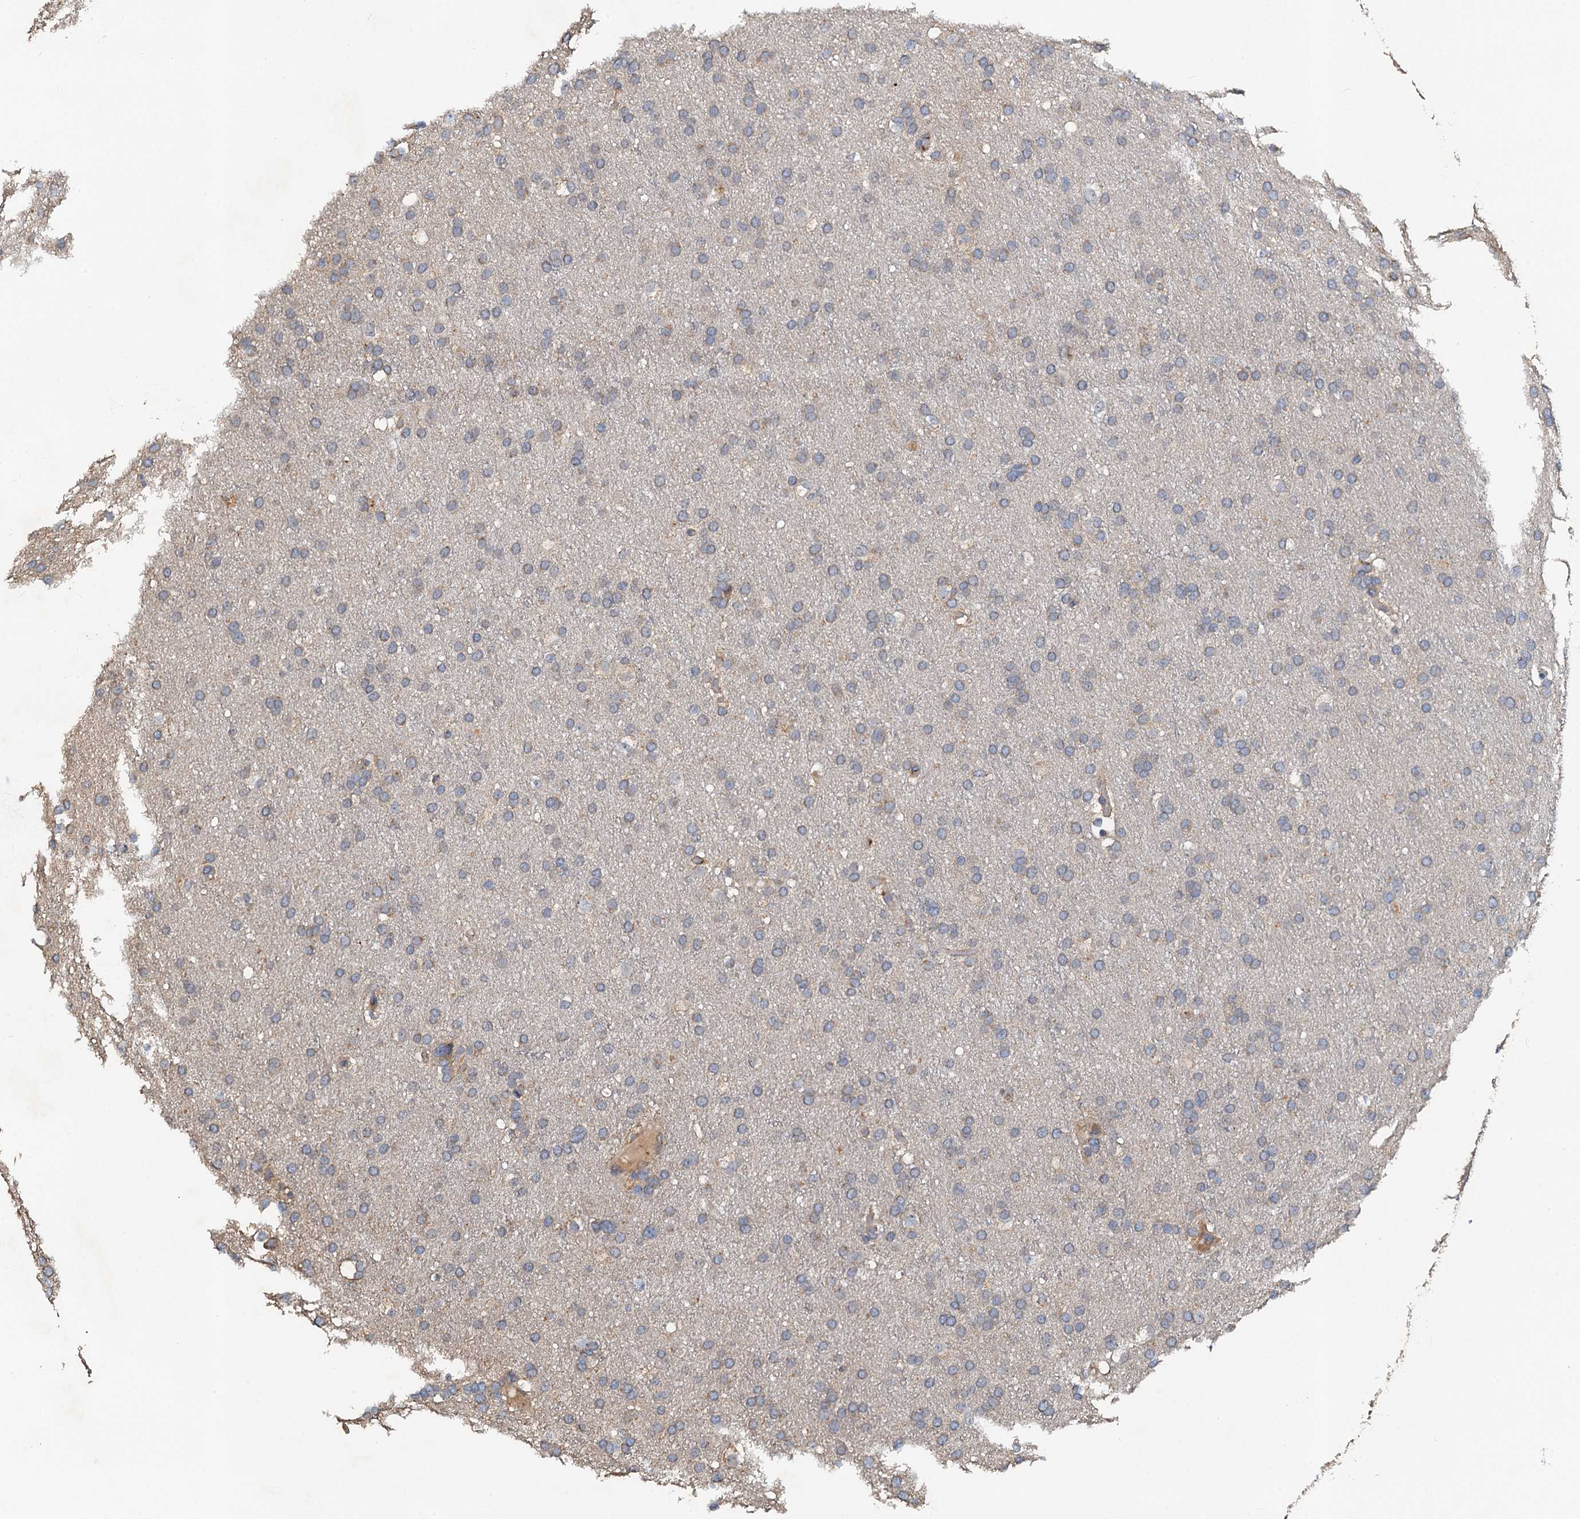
{"staining": {"intensity": "negative", "quantity": "none", "location": "none"}, "tissue": "glioma", "cell_type": "Tumor cells", "image_type": "cancer", "snomed": [{"axis": "morphology", "description": "Glioma, malignant, High grade"}, {"axis": "topography", "description": "Cerebral cortex"}], "caption": "IHC histopathology image of neoplastic tissue: human malignant glioma (high-grade) stained with DAB (3,3'-diaminobenzidine) exhibits no significant protein staining in tumor cells.", "gene": "ZNF606", "patient": {"sex": "female", "age": 36}}